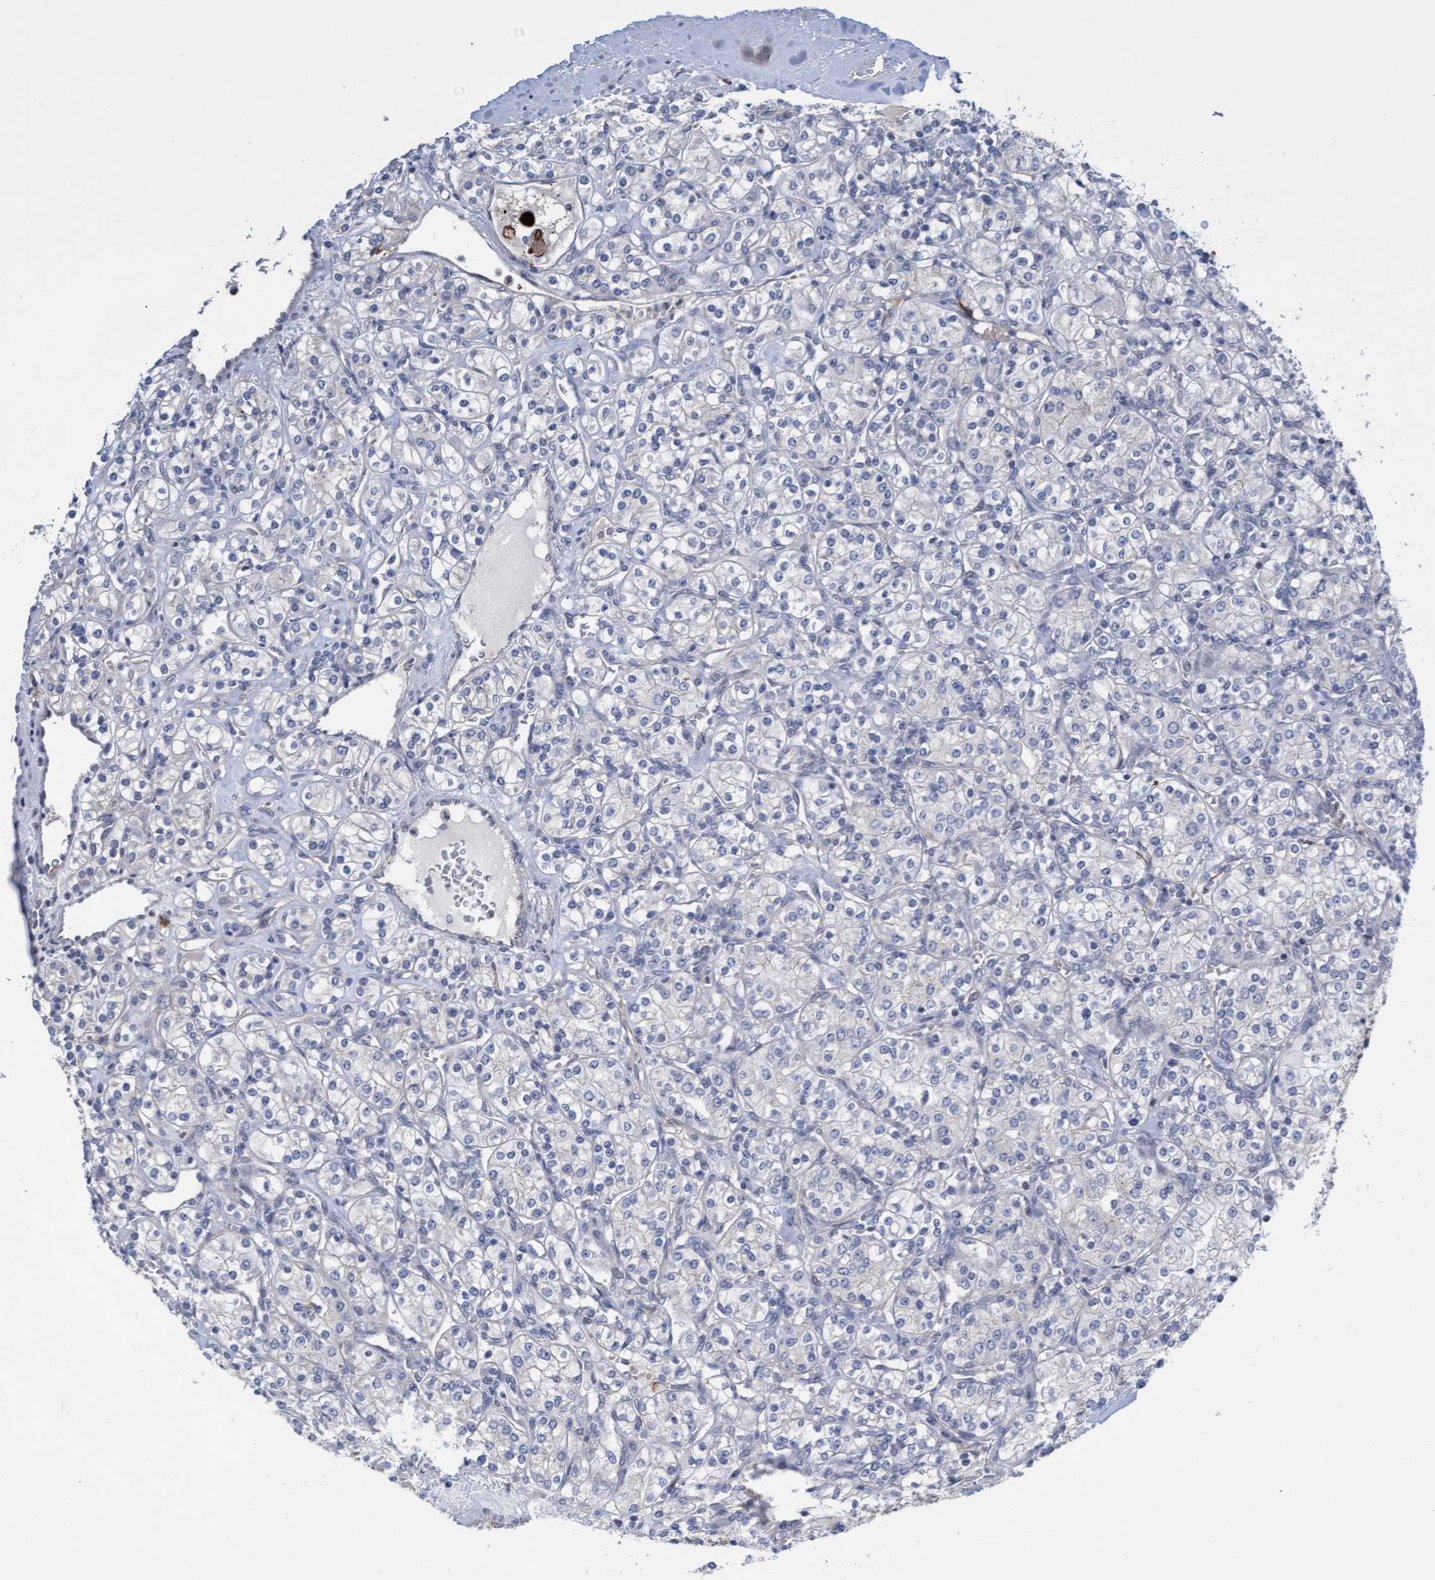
{"staining": {"intensity": "negative", "quantity": "none", "location": "none"}, "tissue": "renal cancer", "cell_type": "Tumor cells", "image_type": "cancer", "snomed": [{"axis": "morphology", "description": "Adenocarcinoma, NOS"}, {"axis": "topography", "description": "Kidney"}], "caption": "Immunohistochemical staining of renal adenocarcinoma exhibits no significant expression in tumor cells.", "gene": "ABCF2", "patient": {"sex": "male", "age": 77}}